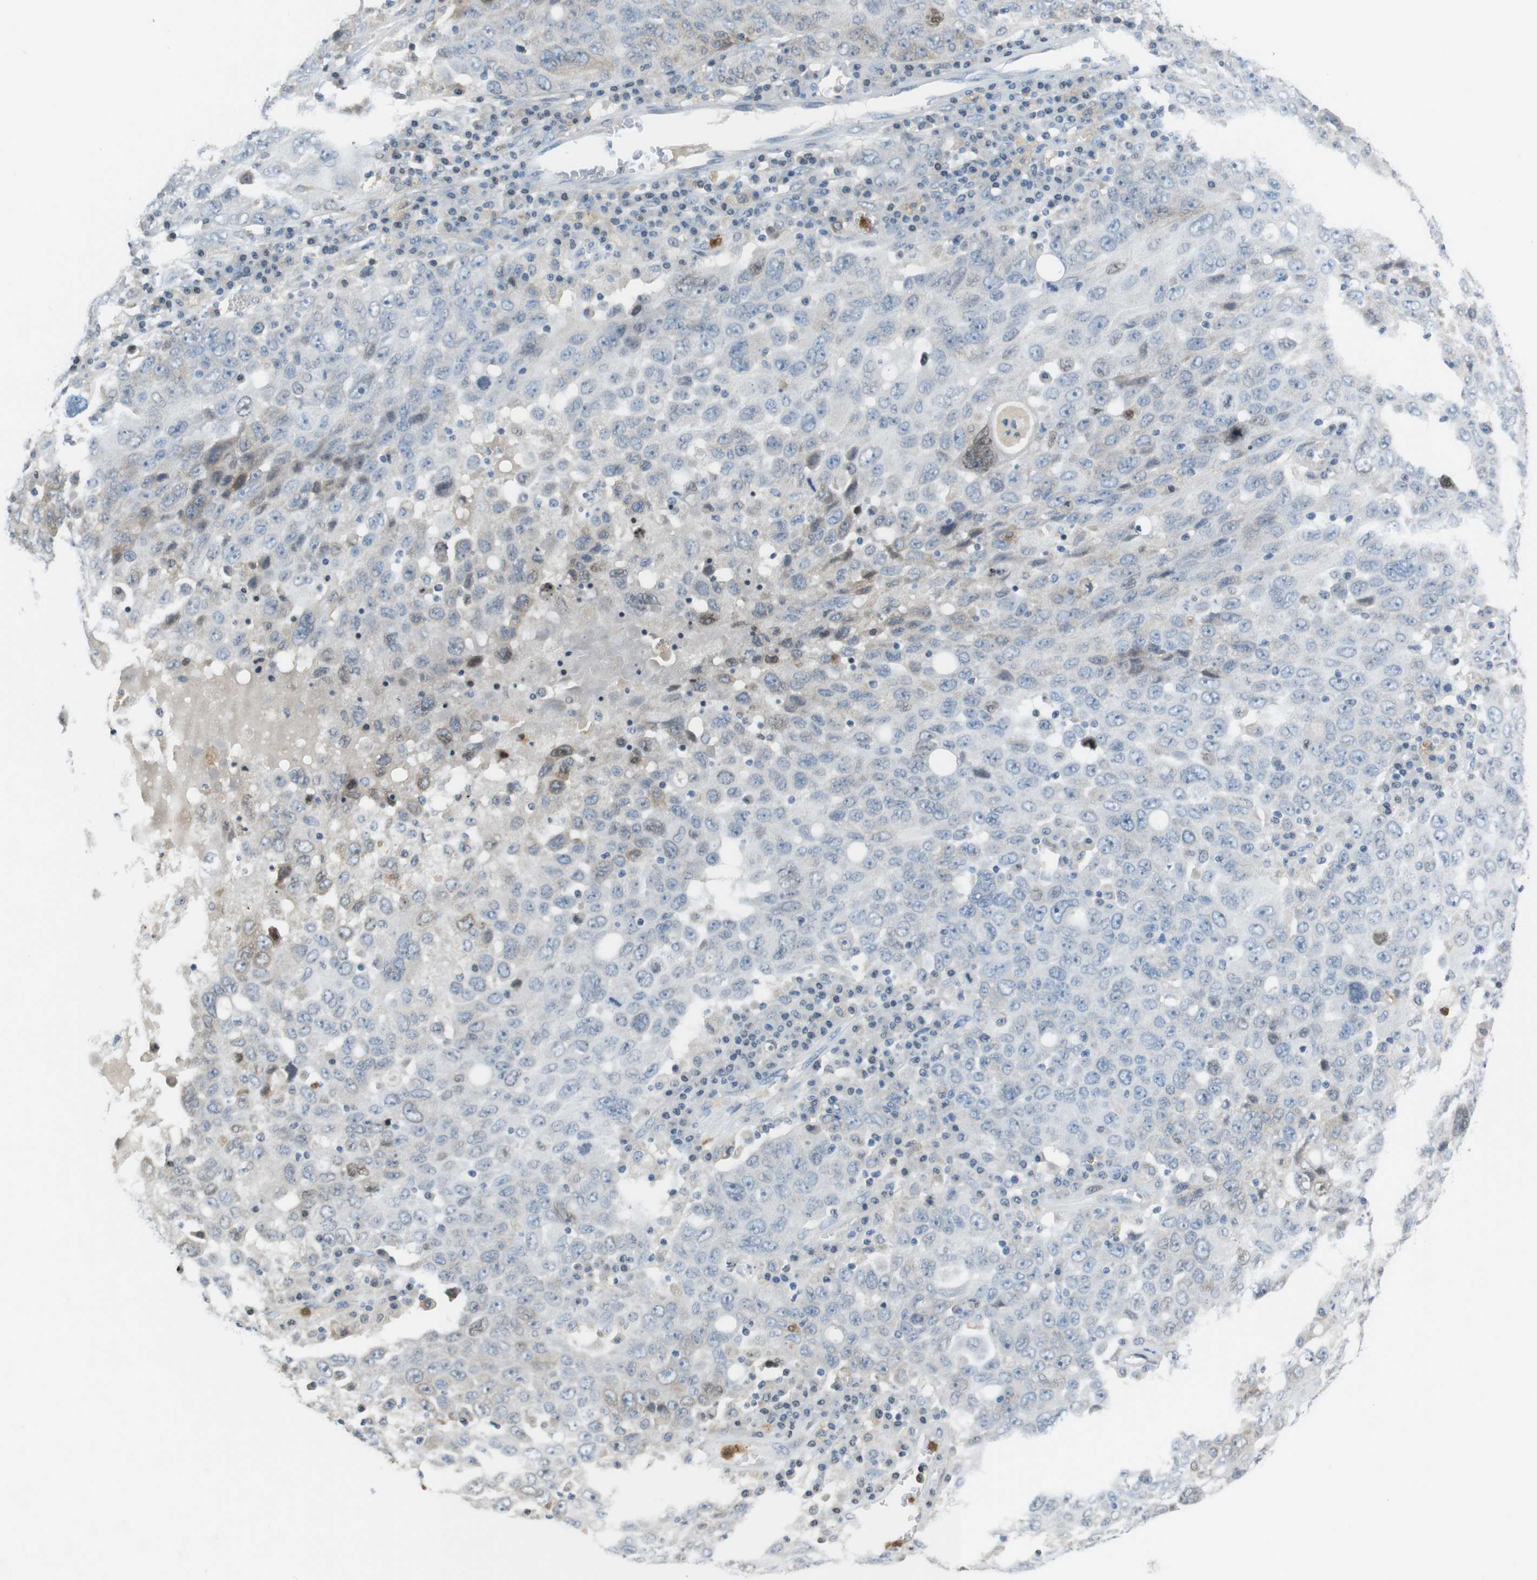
{"staining": {"intensity": "negative", "quantity": "none", "location": "none"}, "tissue": "ovarian cancer", "cell_type": "Tumor cells", "image_type": "cancer", "snomed": [{"axis": "morphology", "description": "Carcinoma, endometroid"}, {"axis": "topography", "description": "Ovary"}], "caption": "IHC micrograph of ovarian cancer (endometroid carcinoma) stained for a protein (brown), which reveals no staining in tumor cells.", "gene": "PCDH10", "patient": {"sex": "female", "age": 62}}